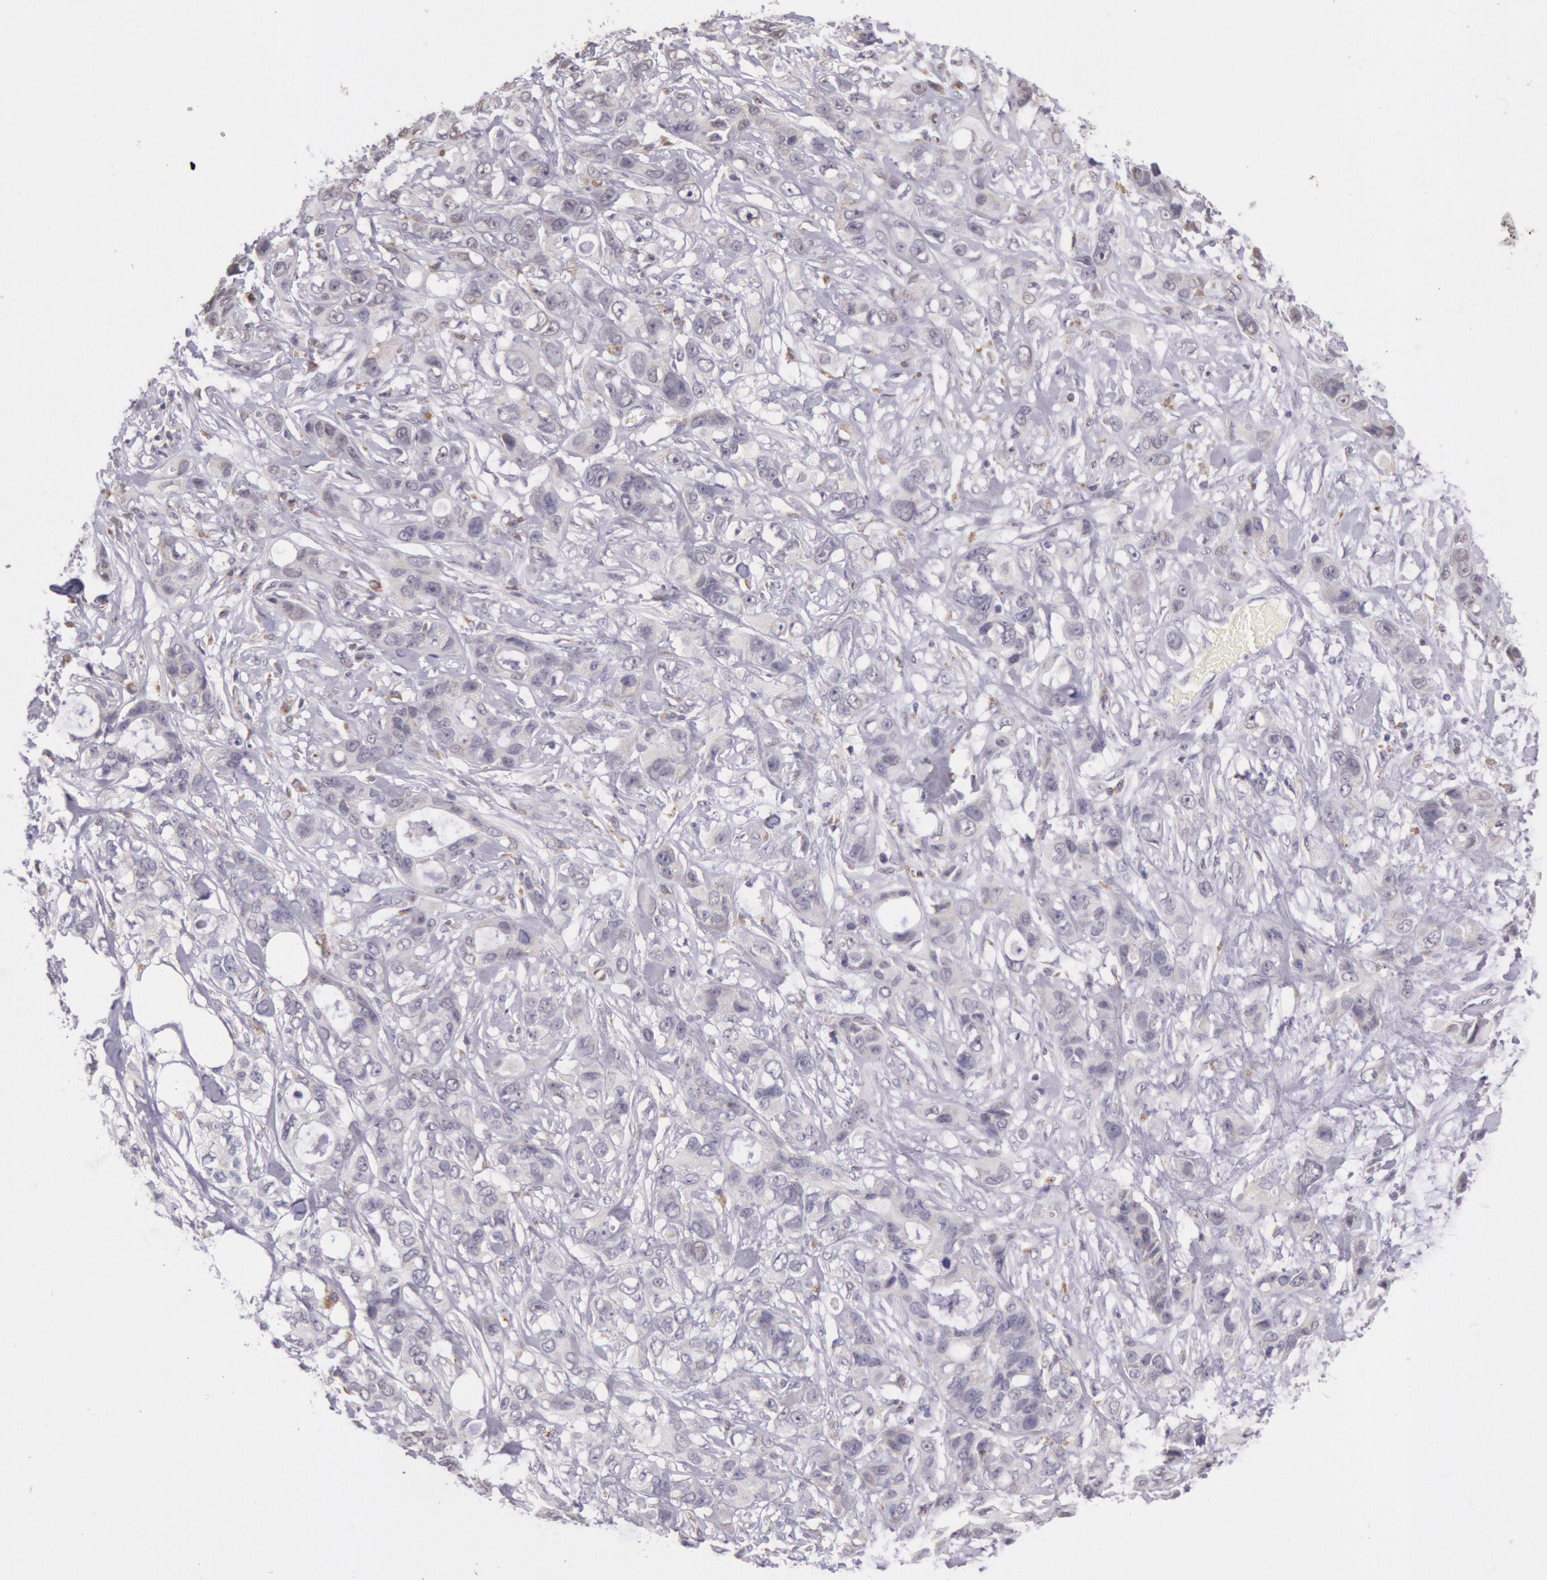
{"staining": {"intensity": "weak", "quantity": "25%-75%", "location": "cytoplasmic/membranous"}, "tissue": "stomach cancer", "cell_type": "Tumor cells", "image_type": "cancer", "snomed": [{"axis": "morphology", "description": "Adenocarcinoma, NOS"}, {"axis": "topography", "description": "Stomach, upper"}], "caption": "Immunohistochemistry (IHC) staining of stomach cancer (adenocarcinoma), which shows low levels of weak cytoplasmic/membranous positivity in about 25%-75% of tumor cells indicating weak cytoplasmic/membranous protein staining. The staining was performed using DAB (brown) for protein detection and nuclei were counterstained in hematoxylin (blue).", "gene": "FRMD6", "patient": {"sex": "male", "age": 47}}